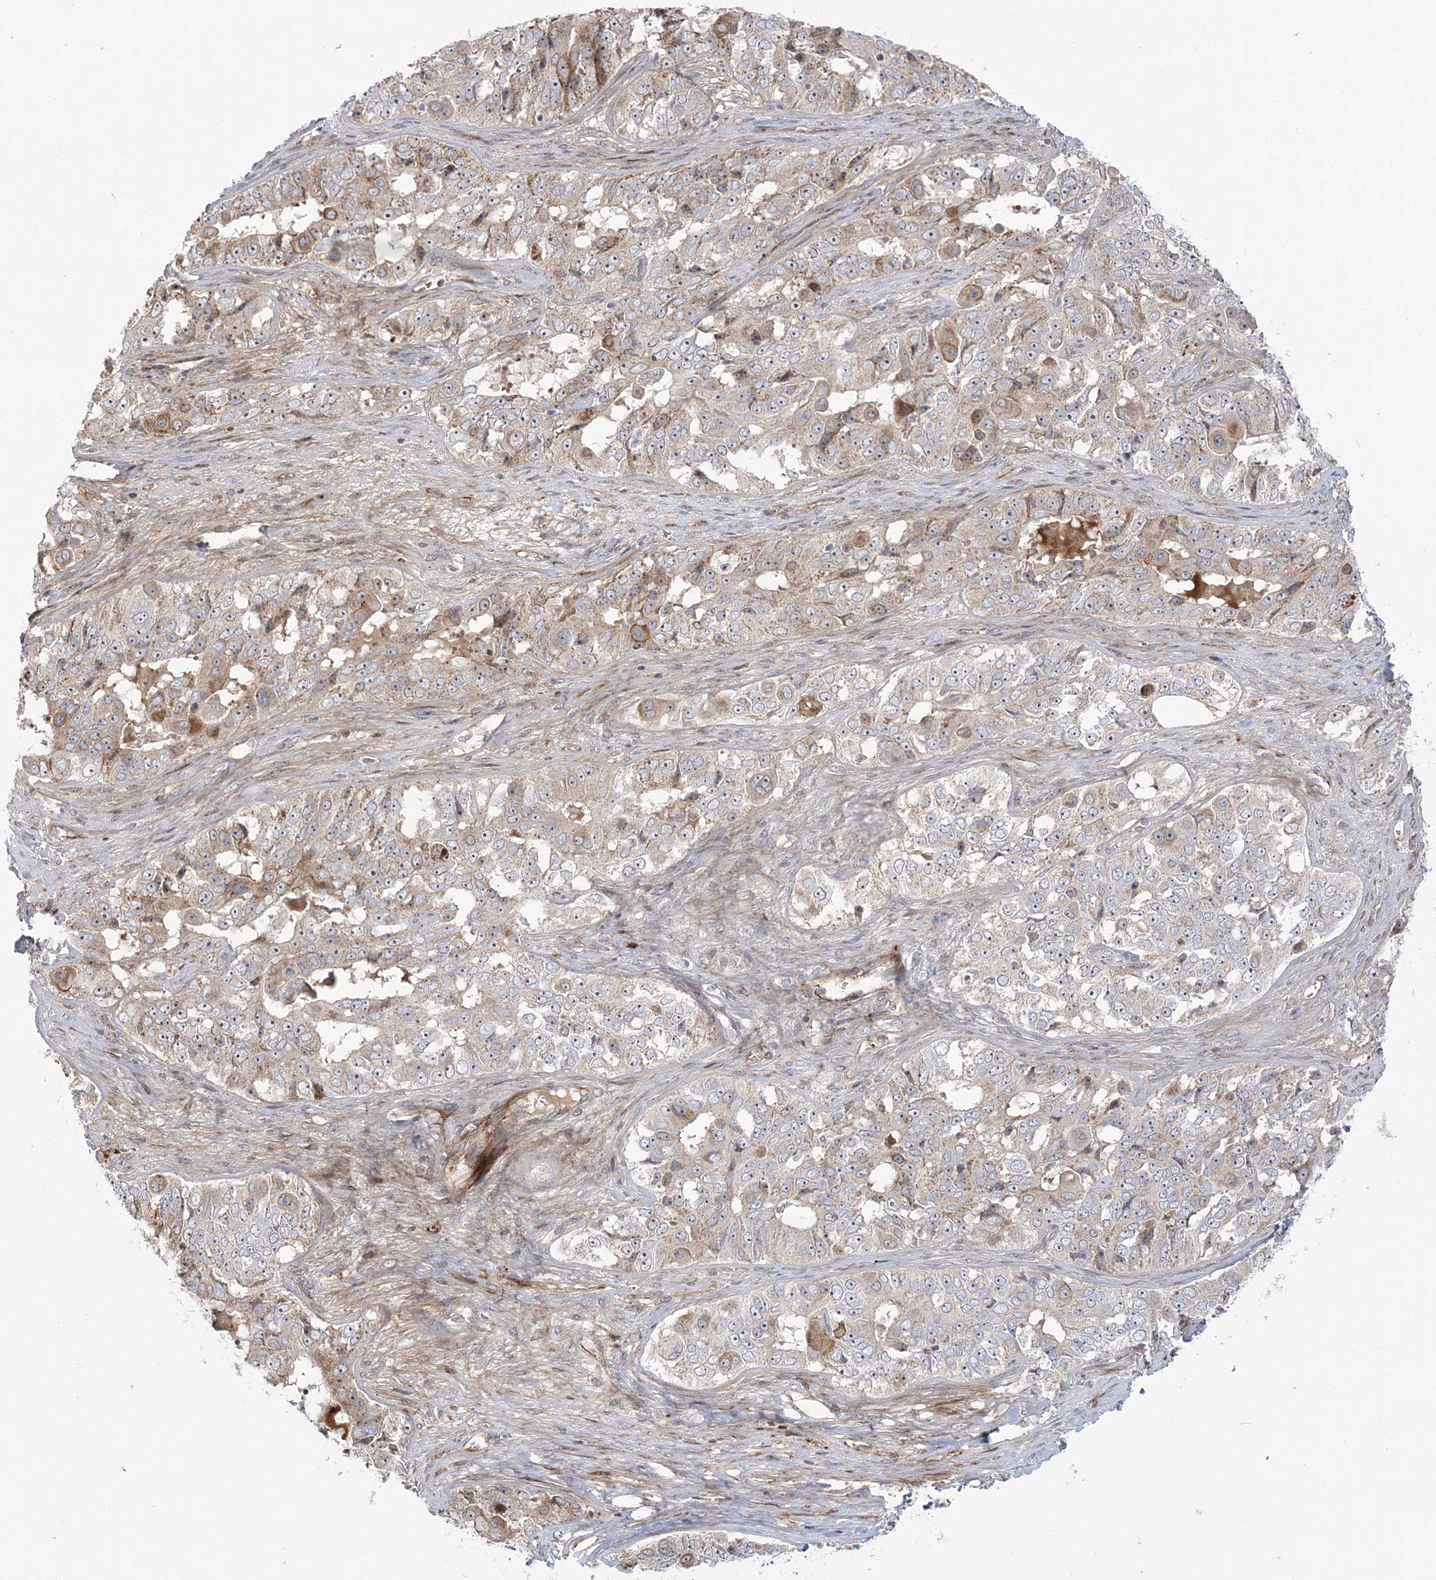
{"staining": {"intensity": "weak", "quantity": "25%-75%", "location": "cytoplasmic/membranous"}, "tissue": "ovarian cancer", "cell_type": "Tumor cells", "image_type": "cancer", "snomed": [{"axis": "morphology", "description": "Carcinoma, endometroid"}, {"axis": "topography", "description": "Ovary"}], "caption": "A brown stain shows weak cytoplasmic/membranous staining of a protein in ovarian cancer (endometroid carcinoma) tumor cells. Immunohistochemistry (ihc) stains the protein of interest in brown and the nuclei are stained blue.", "gene": "NUDT9", "patient": {"sex": "female", "age": 51}}